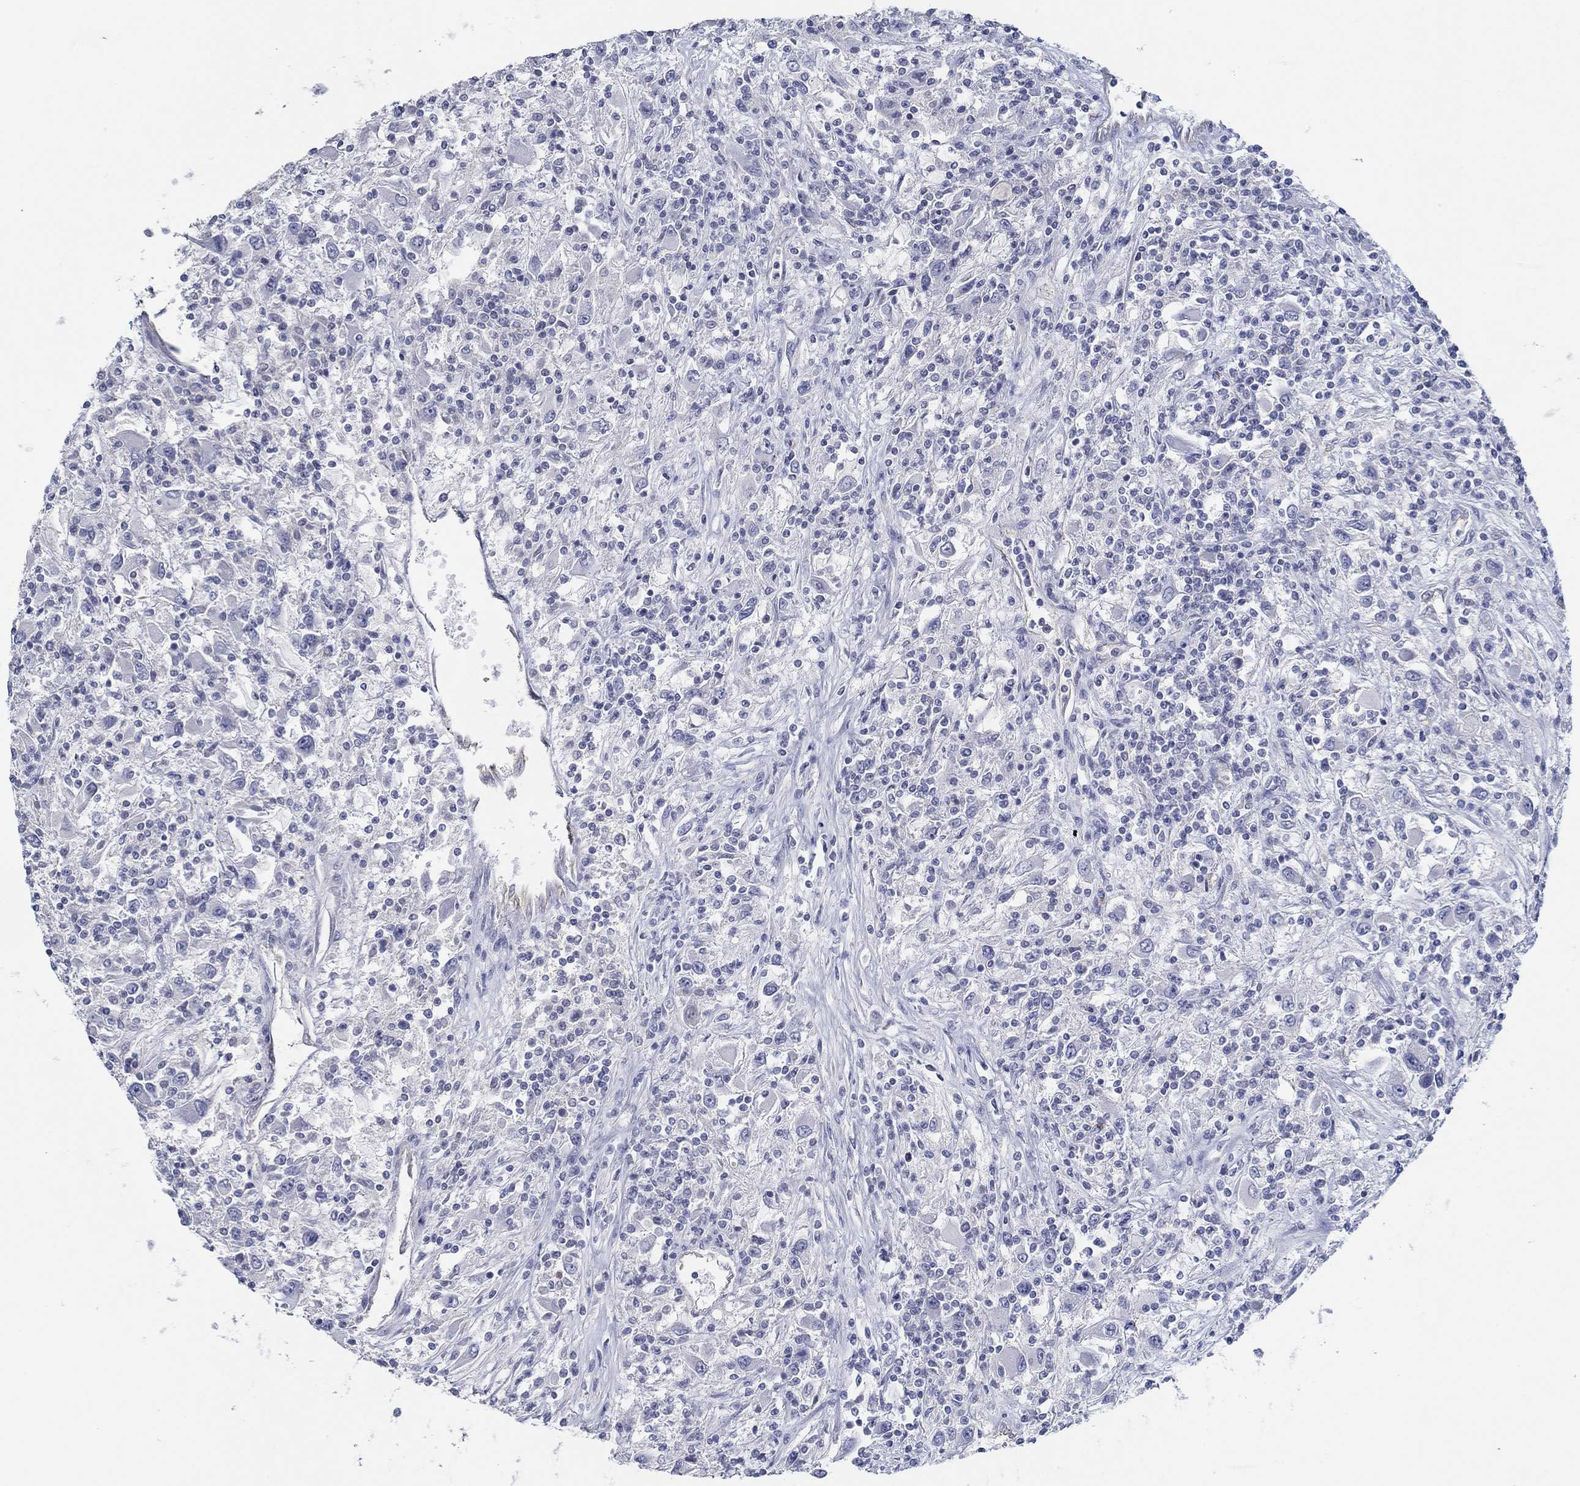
{"staining": {"intensity": "negative", "quantity": "none", "location": "none"}, "tissue": "renal cancer", "cell_type": "Tumor cells", "image_type": "cancer", "snomed": [{"axis": "morphology", "description": "Adenocarcinoma, NOS"}, {"axis": "topography", "description": "Kidney"}], "caption": "Tumor cells show no significant protein positivity in adenocarcinoma (renal).", "gene": "GJA5", "patient": {"sex": "female", "age": 67}}